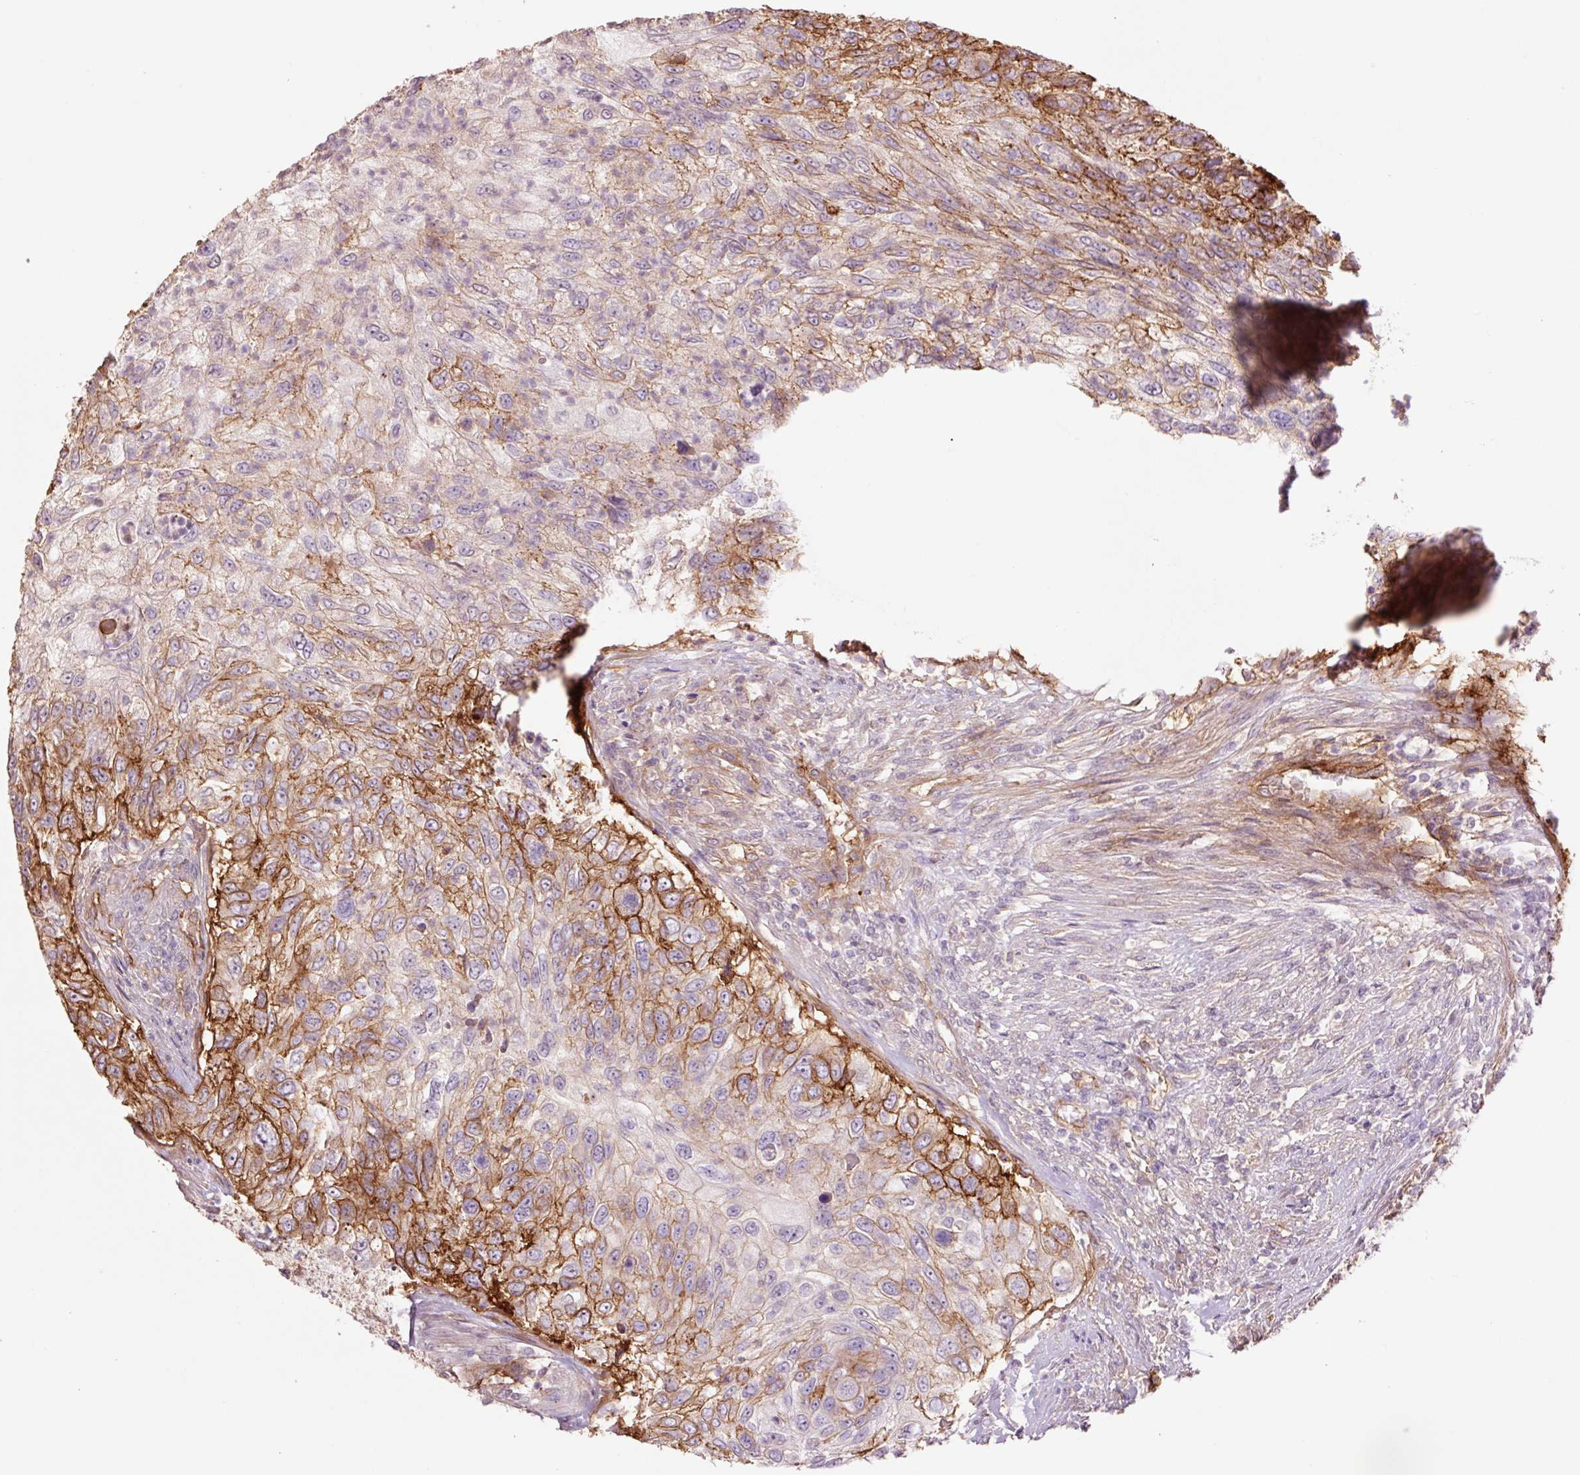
{"staining": {"intensity": "strong", "quantity": "25%-75%", "location": "cytoplasmic/membranous"}, "tissue": "urothelial cancer", "cell_type": "Tumor cells", "image_type": "cancer", "snomed": [{"axis": "morphology", "description": "Urothelial carcinoma, High grade"}, {"axis": "topography", "description": "Urinary bladder"}], "caption": "This micrograph demonstrates immunohistochemistry staining of human high-grade urothelial carcinoma, with high strong cytoplasmic/membranous positivity in about 25%-75% of tumor cells.", "gene": "SLC1A4", "patient": {"sex": "female", "age": 60}}